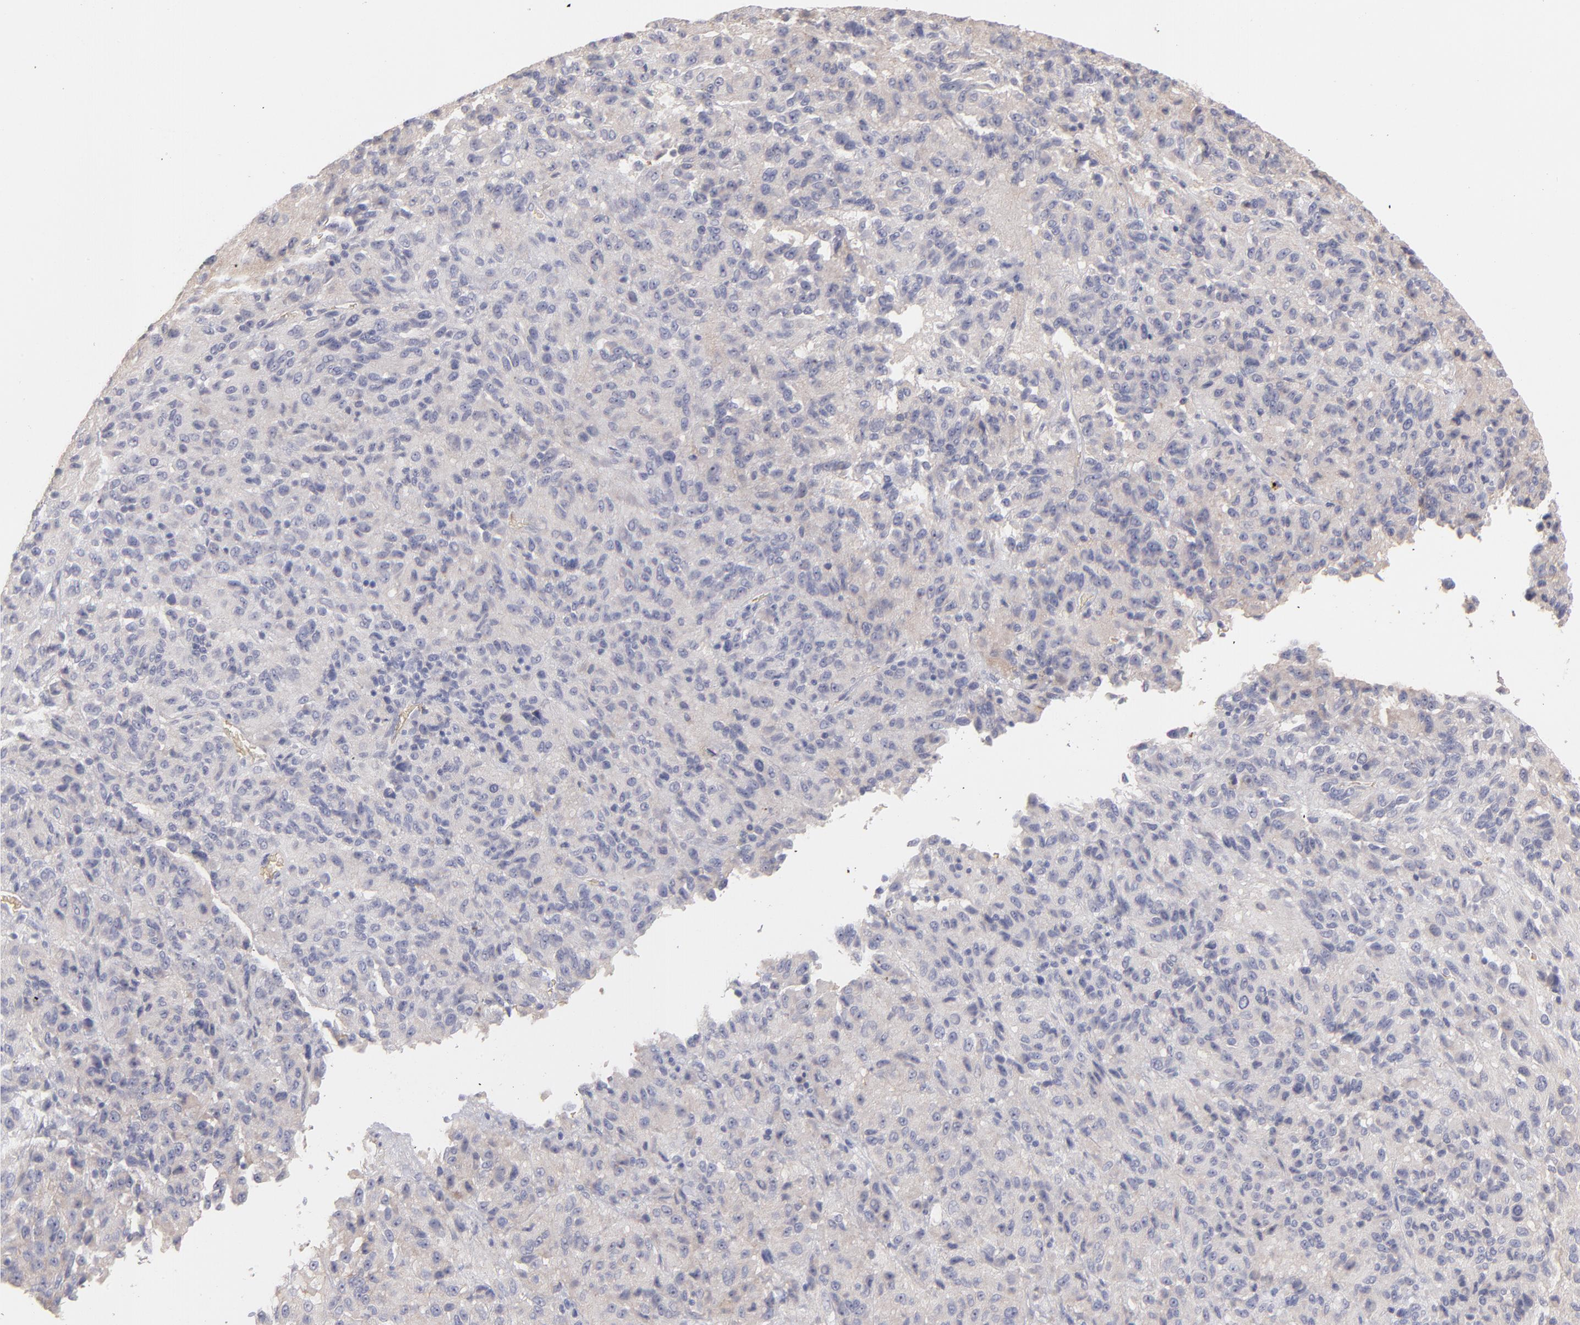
{"staining": {"intensity": "weak", "quantity": "25%-75%", "location": "cytoplasmic/membranous"}, "tissue": "melanoma", "cell_type": "Tumor cells", "image_type": "cancer", "snomed": [{"axis": "morphology", "description": "Malignant melanoma, Metastatic site"}, {"axis": "topography", "description": "Lung"}], "caption": "Immunohistochemistry (IHC) image of malignant melanoma (metastatic site) stained for a protein (brown), which exhibits low levels of weak cytoplasmic/membranous staining in approximately 25%-75% of tumor cells.", "gene": "F13B", "patient": {"sex": "male", "age": 64}}